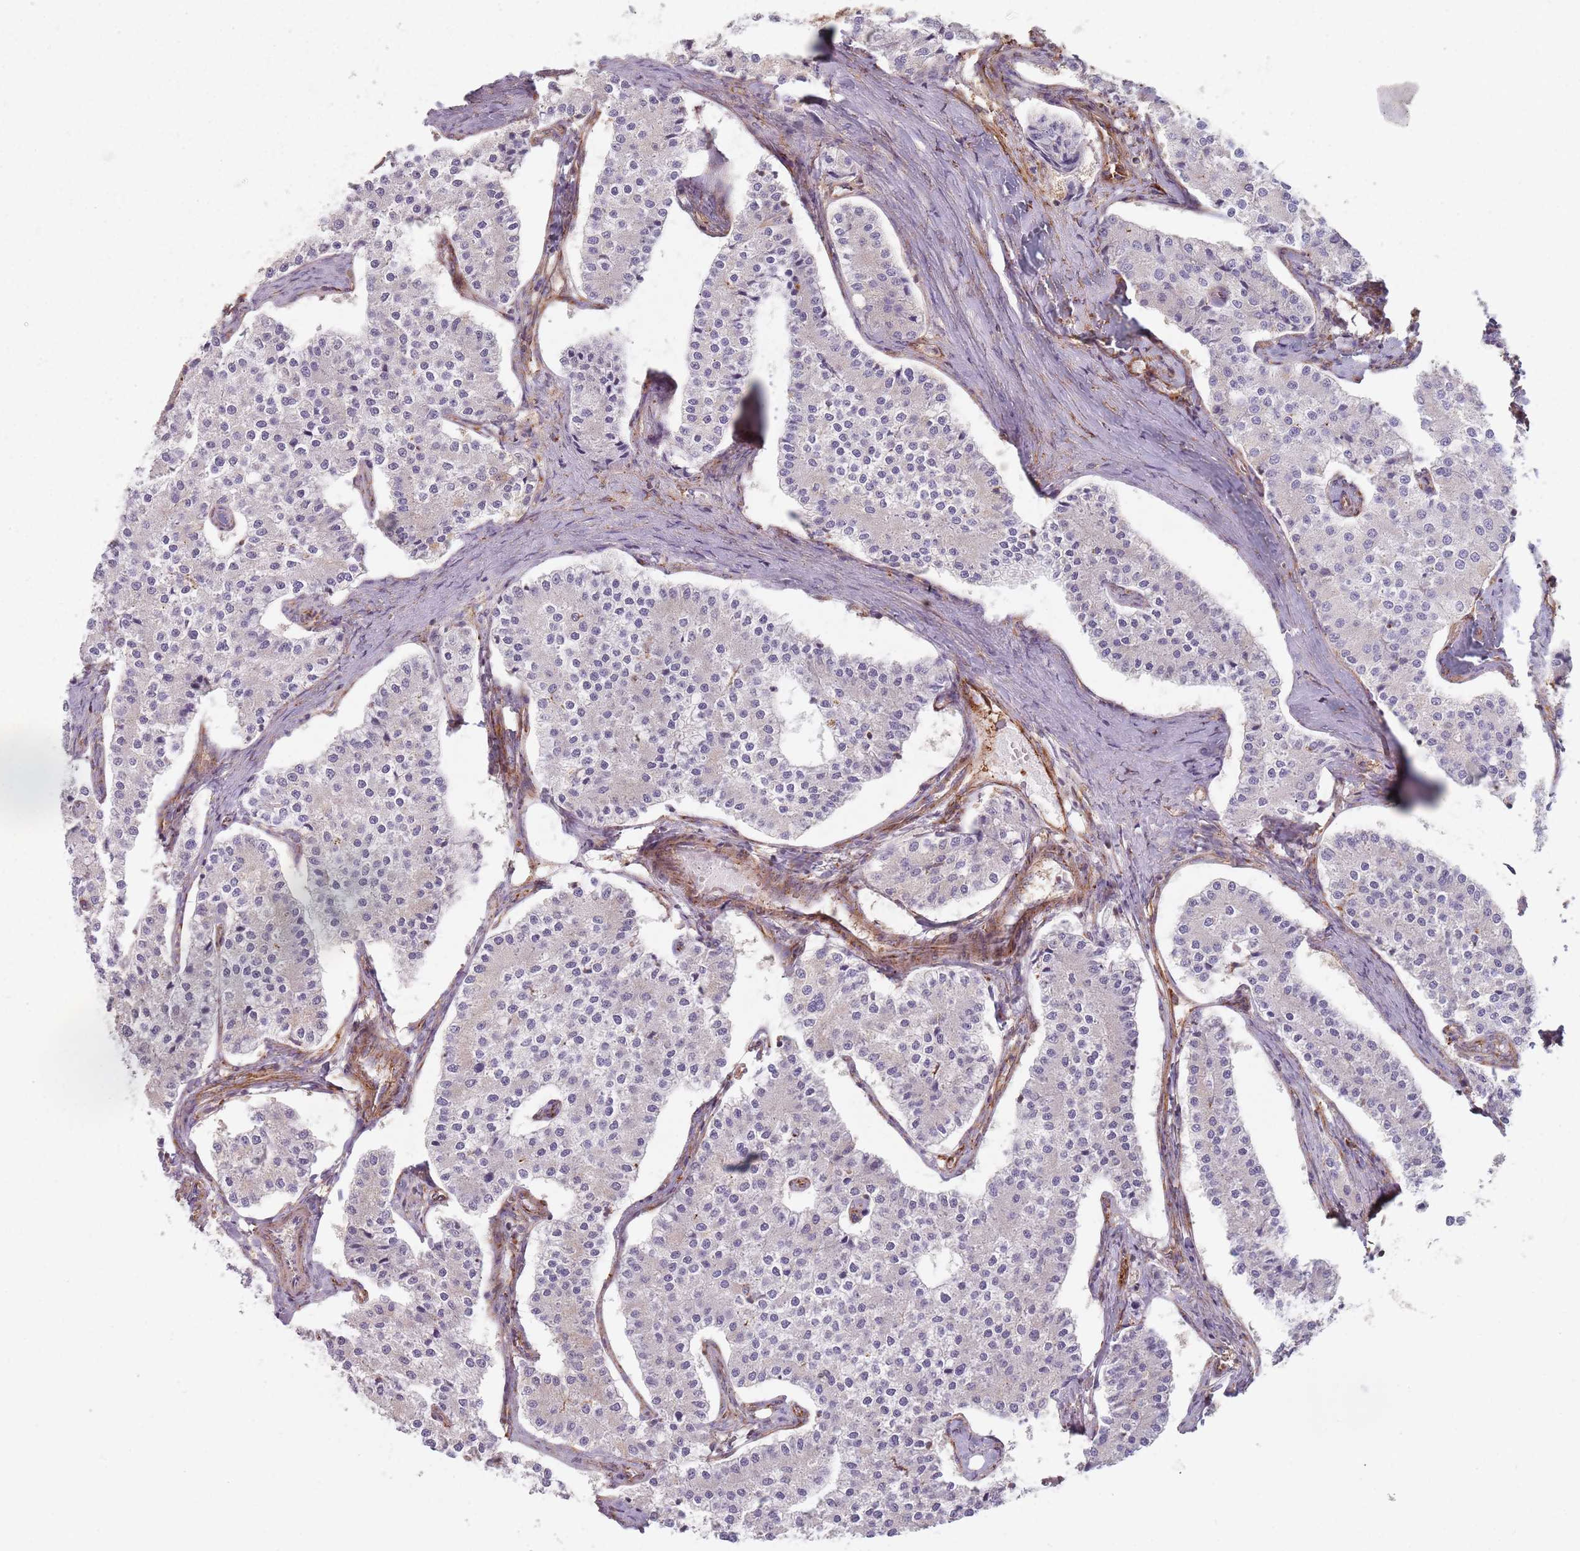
{"staining": {"intensity": "negative", "quantity": "none", "location": "none"}, "tissue": "carcinoid", "cell_type": "Tumor cells", "image_type": "cancer", "snomed": [{"axis": "morphology", "description": "Carcinoid, malignant, NOS"}, {"axis": "topography", "description": "Colon"}], "caption": "Protein analysis of carcinoid demonstrates no significant staining in tumor cells. (DAB (3,3'-diaminobenzidine) immunohistochemistry visualized using brightfield microscopy, high magnification).", "gene": "TPD52L2", "patient": {"sex": "female", "age": 52}}